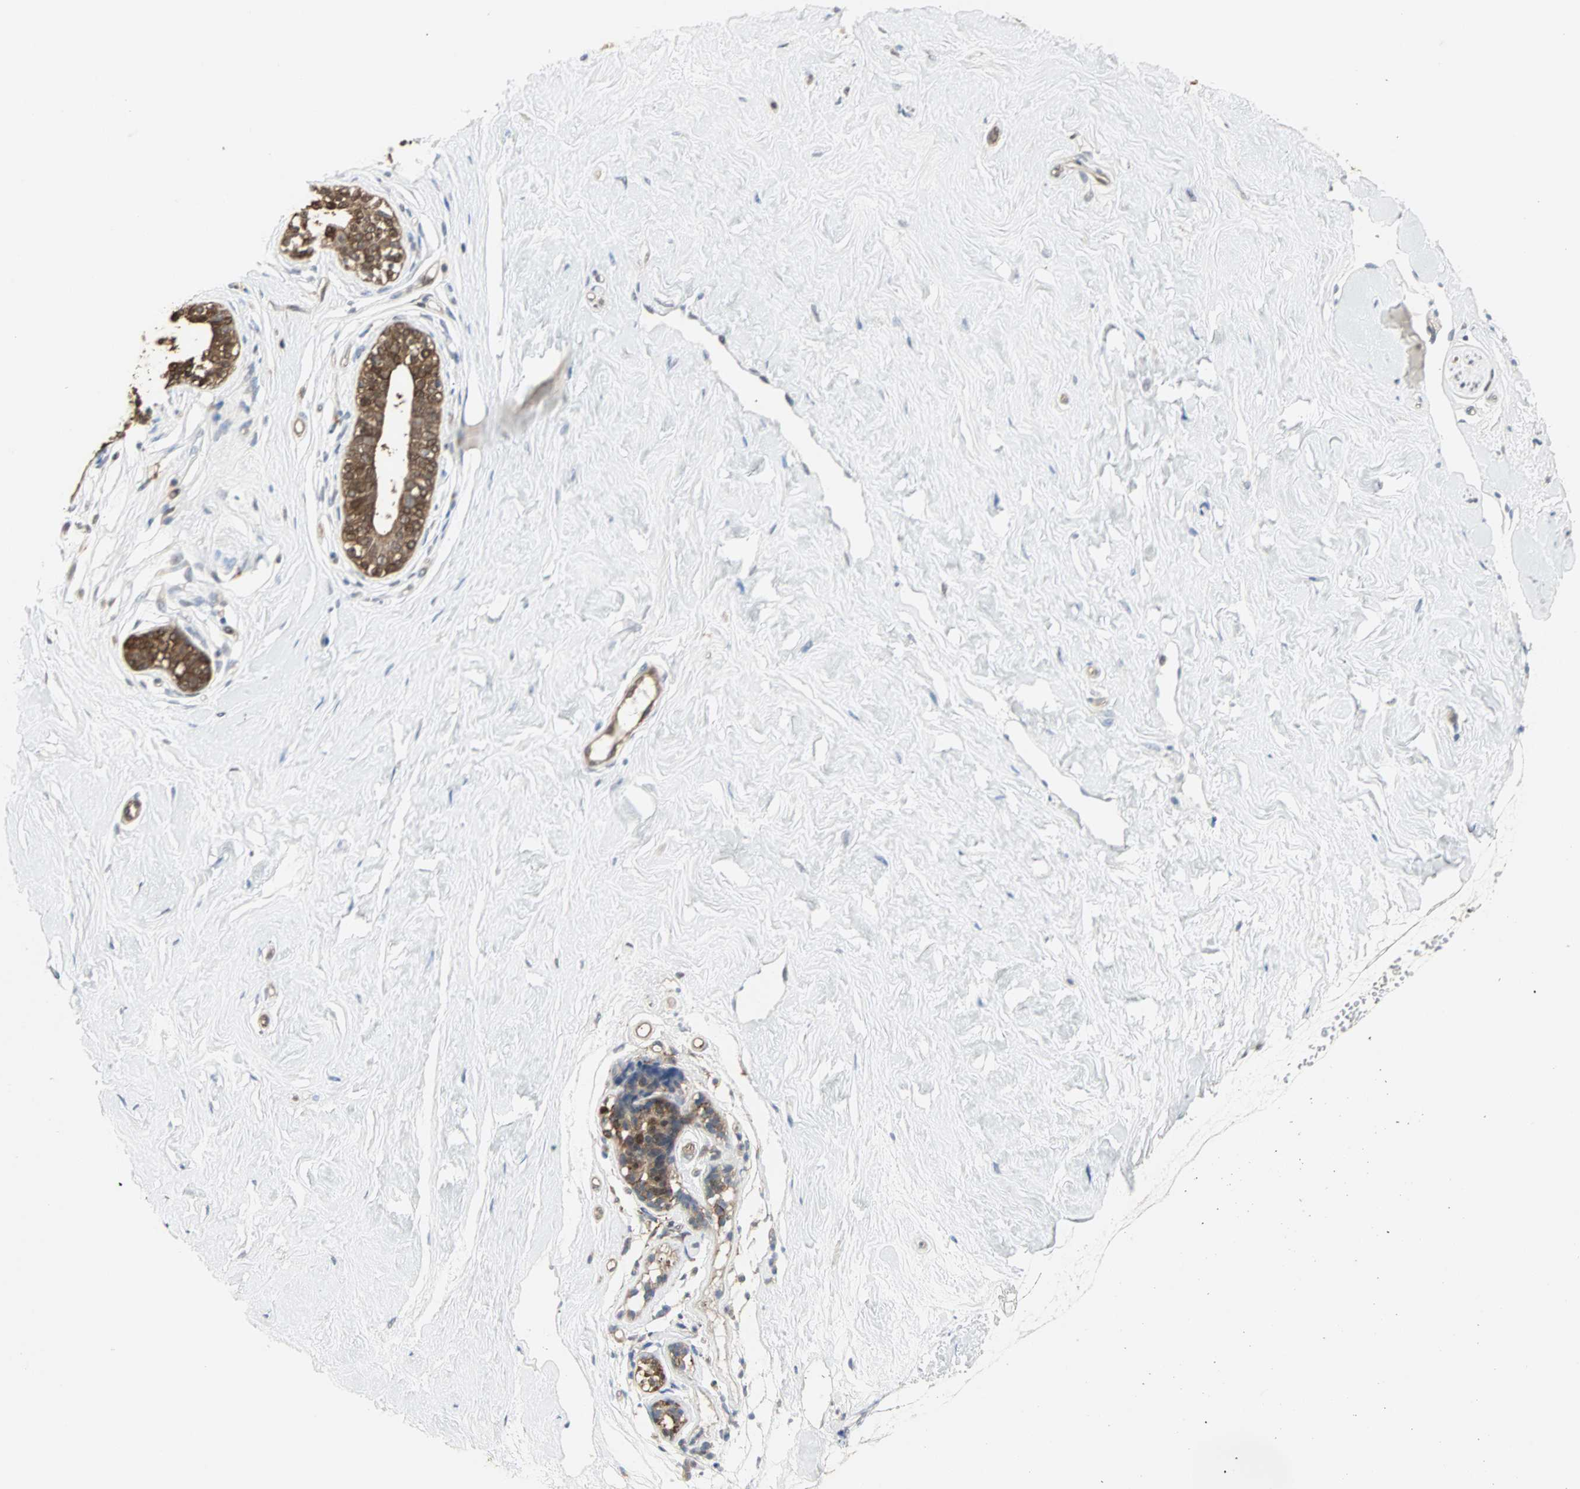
{"staining": {"intensity": "moderate", "quantity": ">75%", "location": "cytoplasmic/membranous,nuclear"}, "tissue": "breast", "cell_type": "Adipocytes", "image_type": "normal", "snomed": [{"axis": "morphology", "description": "Normal tissue, NOS"}, {"axis": "topography", "description": "Breast"}], "caption": "Immunohistochemistry (IHC) histopathology image of benign breast: breast stained using IHC exhibits medium levels of moderate protein expression localized specifically in the cytoplasmic/membranous,nuclear of adipocytes, appearing as a cytoplasmic/membranous,nuclear brown color.", "gene": "DRG2", "patient": {"sex": "female", "age": 23}}